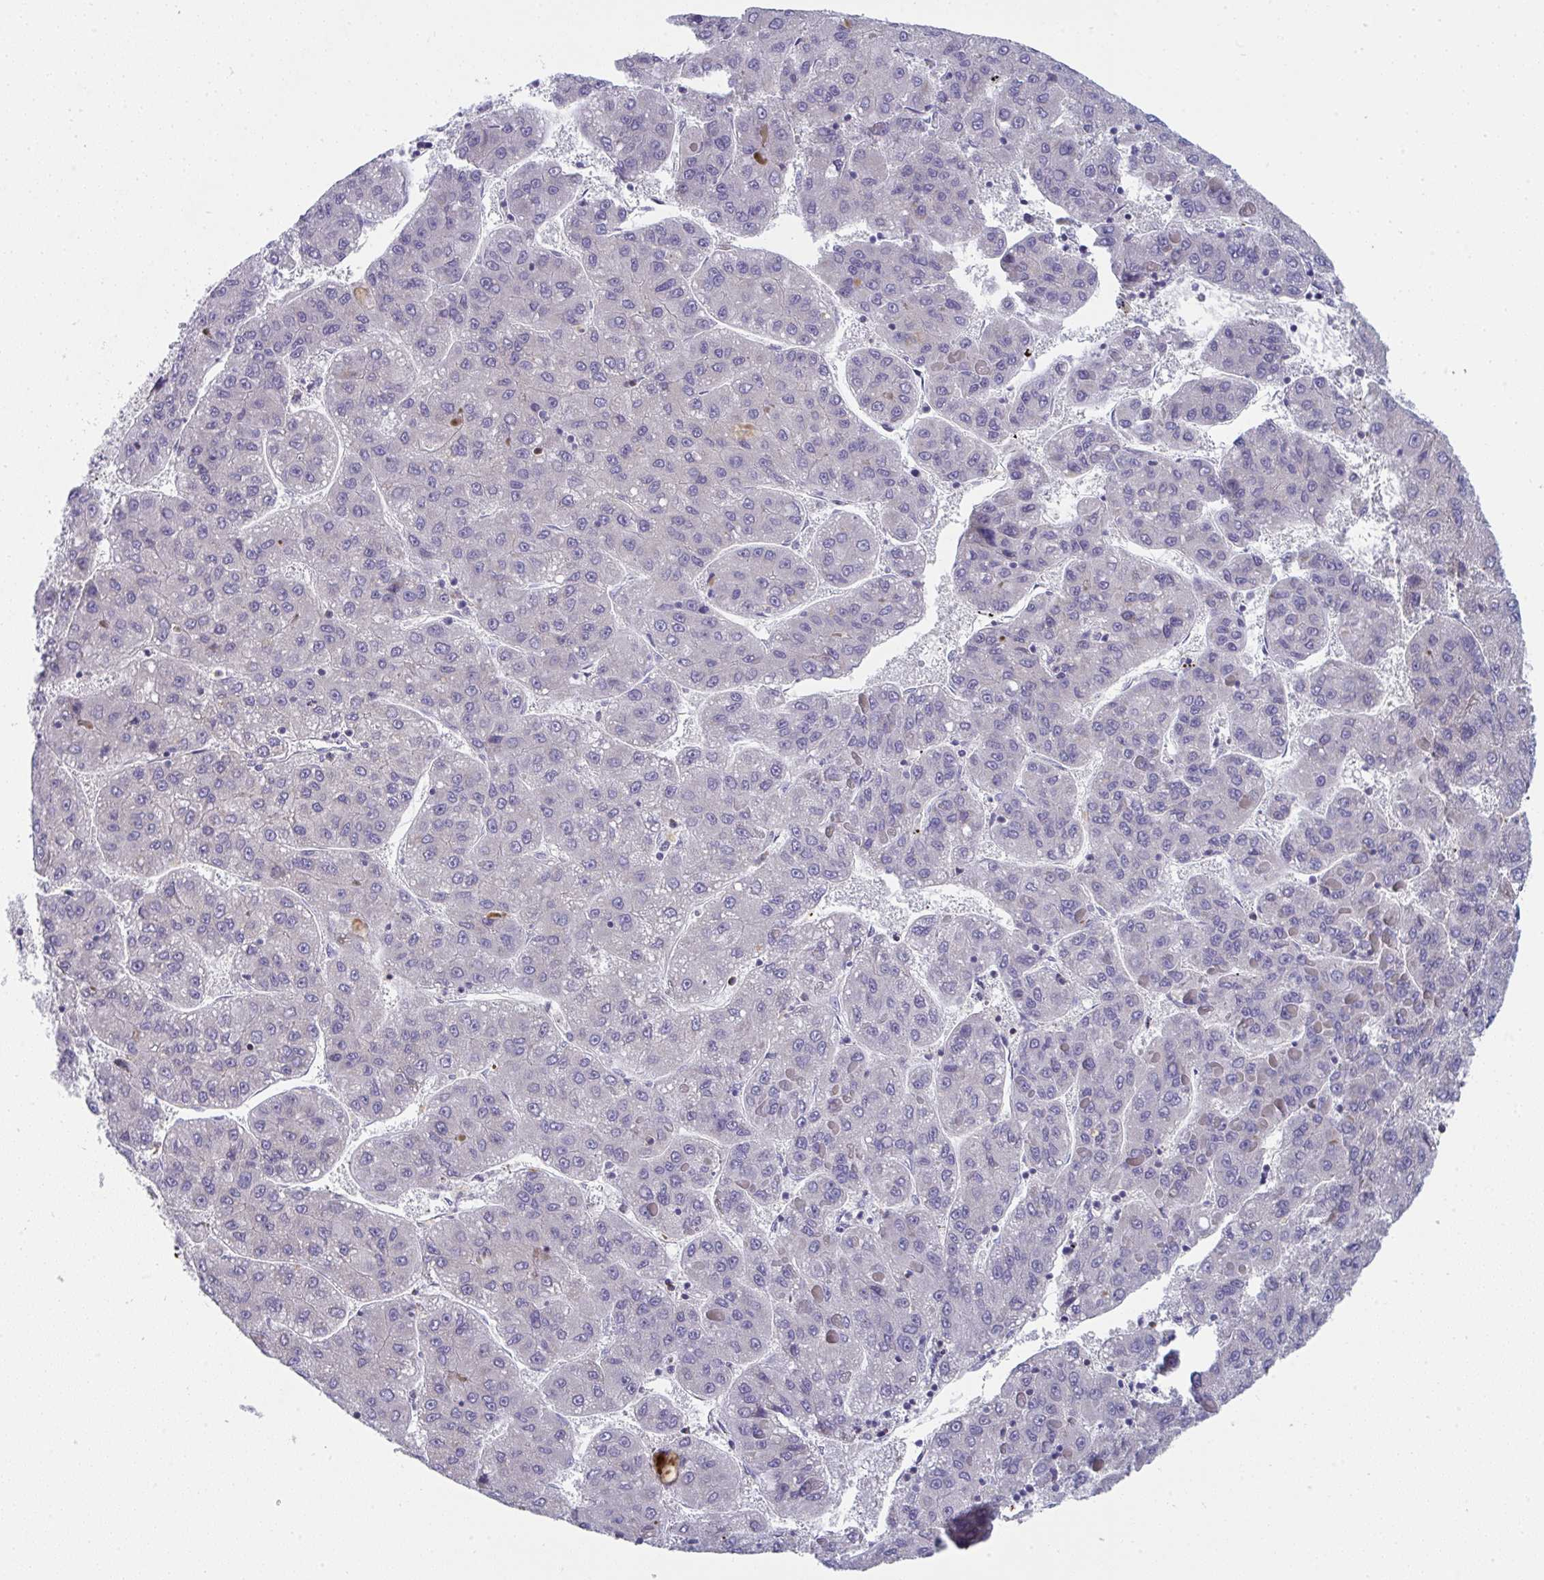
{"staining": {"intensity": "negative", "quantity": "none", "location": "none"}, "tissue": "liver cancer", "cell_type": "Tumor cells", "image_type": "cancer", "snomed": [{"axis": "morphology", "description": "Carcinoma, Hepatocellular, NOS"}, {"axis": "topography", "description": "Liver"}], "caption": "Hepatocellular carcinoma (liver) was stained to show a protein in brown. There is no significant staining in tumor cells. Brightfield microscopy of immunohistochemistry stained with DAB (3,3'-diaminobenzidine) (brown) and hematoxylin (blue), captured at high magnification.", "gene": "AOC2", "patient": {"sex": "female", "age": 82}}